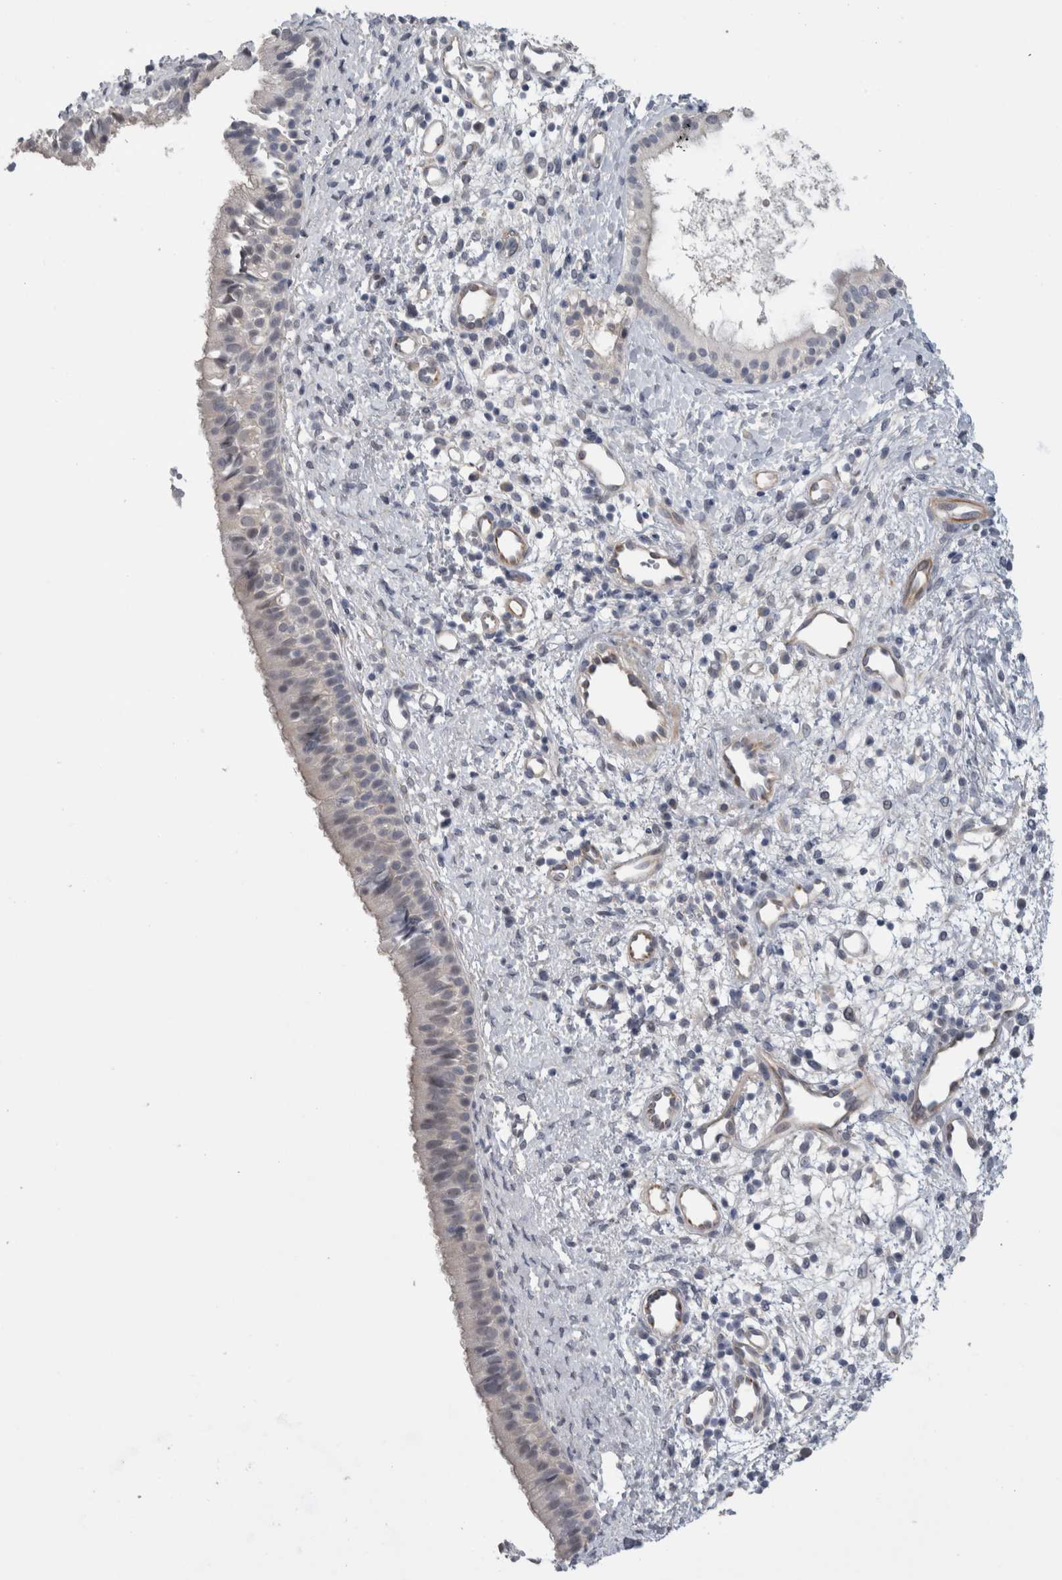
{"staining": {"intensity": "negative", "quantity": "none", "location": "none"}, "tissue": "nasopharynx", "cell_type": "Respiratory epithelial cells", "image_type": "normal", "snomed": [{"axis": "morphology", "description": "Normal tissue, NOS"}, {"axis": "topography", "description": "Nasopharynx"}], "caption": "High power microscopy photomicrograph of an immunohistochemistry photomicrograph of unremarkable nasopharynx, revealing no significant positivity in respiratory epithelial cells.", "gene": "ADAM2", "patient": {"sex": "male", "age": 22}}